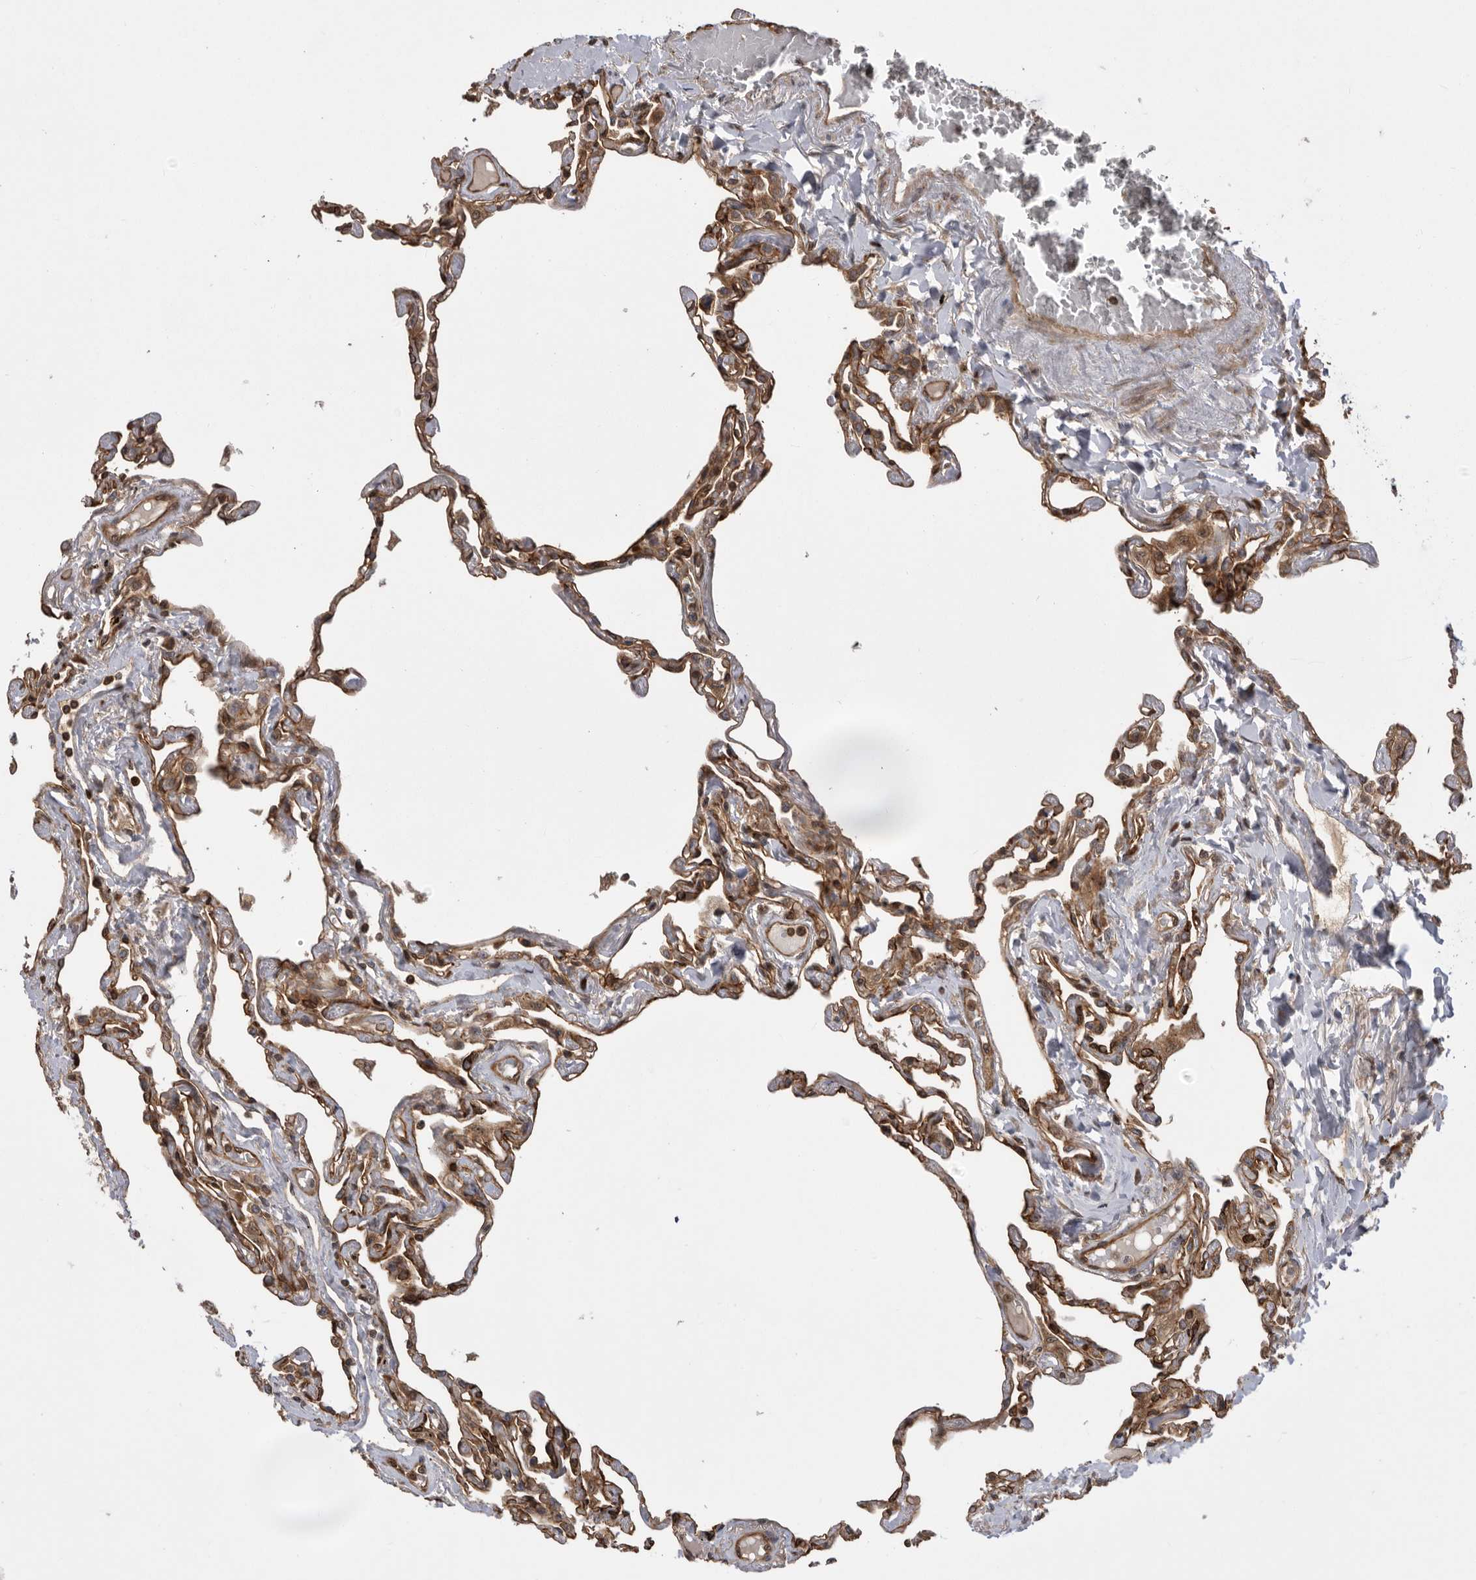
{"staining": {"intensity": "moderate", "quantity": ">75%", "location": "cytoplasmic/membranous"}, "tissue": "lung", "cell_type": "Alveolar cells", "image_type": "normal", "snomed": [{"axis": "morphology", "description": "Normal tissue, NOS"}, {"axis": "topography", "description": "Lung"}], "caption": "Protein staining displays moderate cytoplasmic/membranous staining in approximately >75% of alveolar cells in normal lung.", "gene": "DHDDS", "patient": {"sex": "female", "age": 67}}